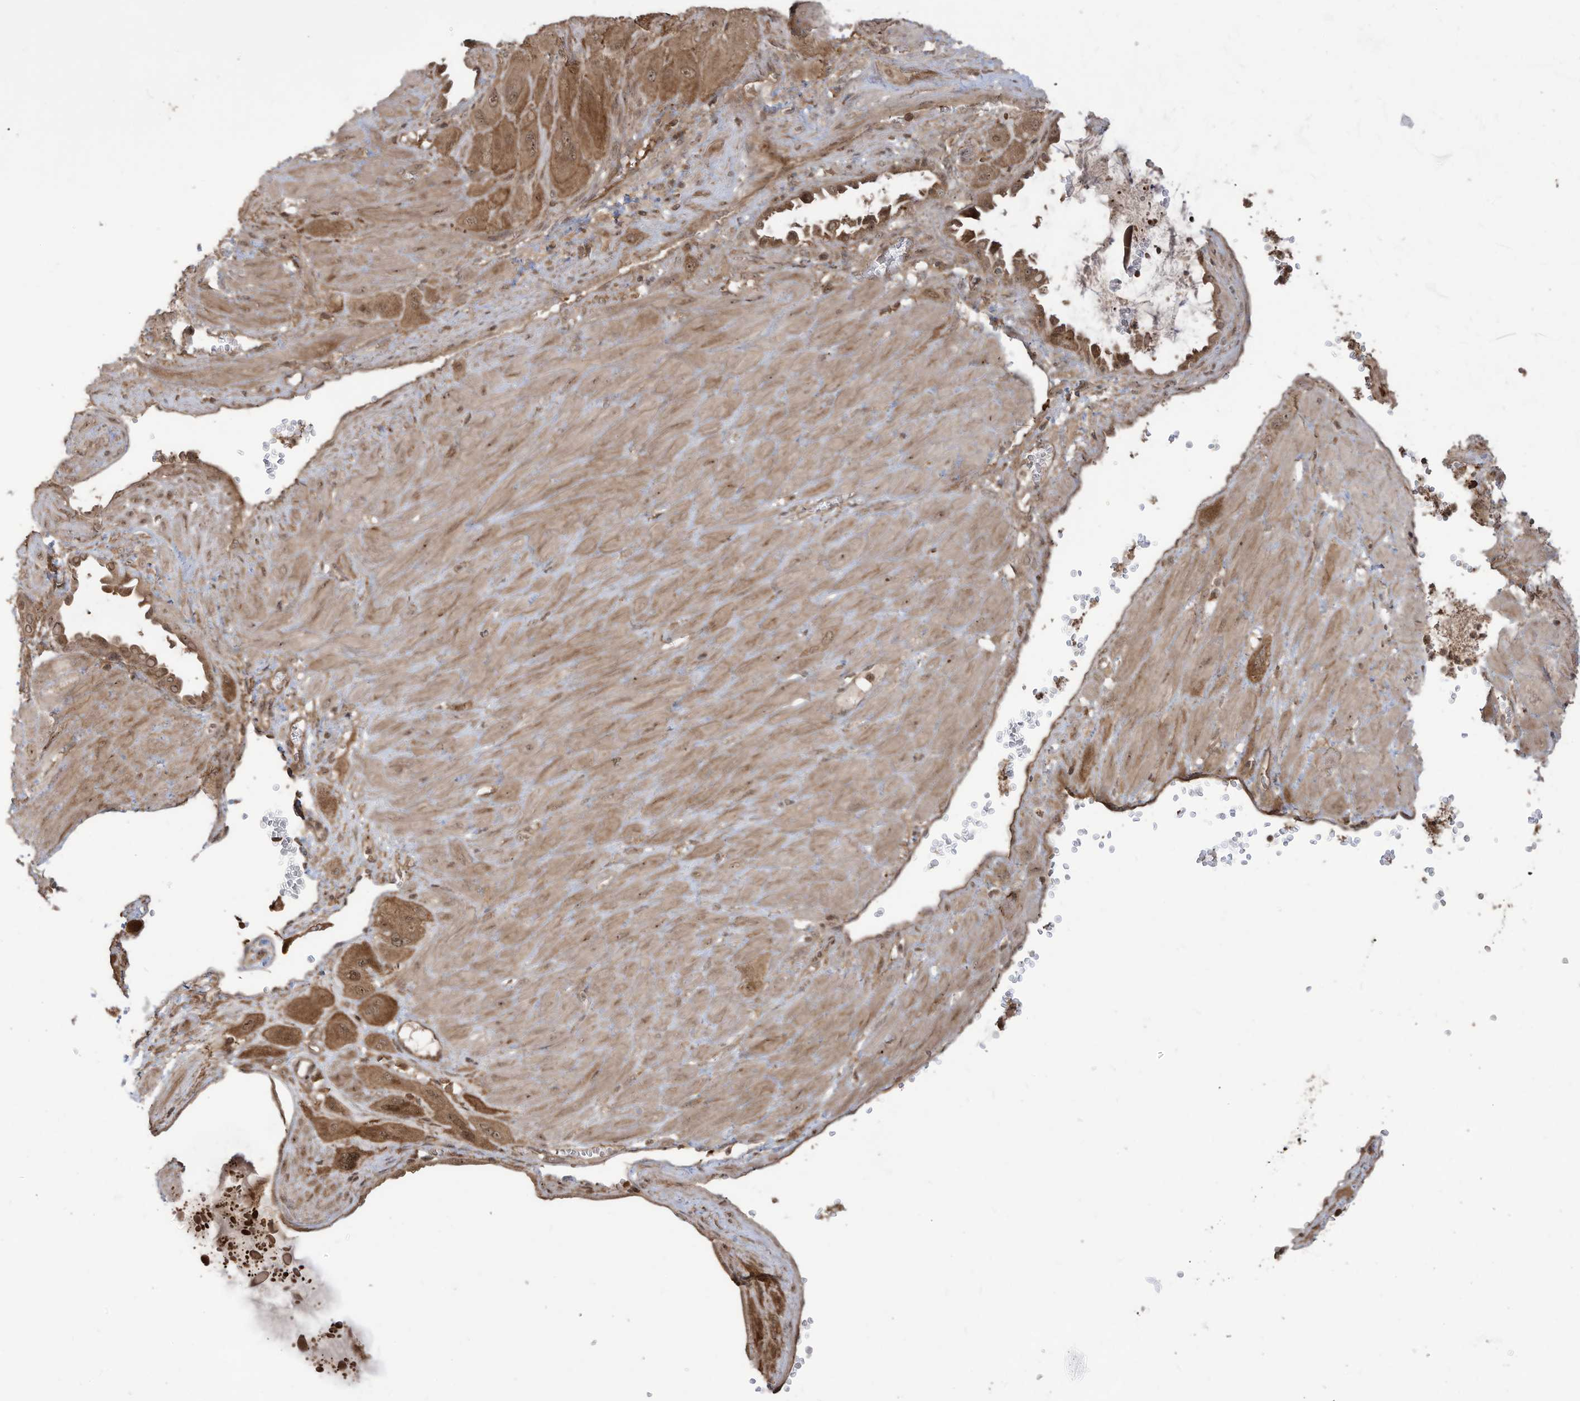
{"staining": {"intensity": "moderate", "quantity": ">75%", "location": "cytoplasmic/membranous,nuclear"}, "tissue": "cervical cancer", "cell_type": "Tumor cells", "image_type": "cancer", "snomed": [{"axis": "morphology", "description": "Squamous cell carcinoma, NOS"}, {"axis": "topography", "description": "Cervix"}], "caption": "High-magnification brightfield microscopy of cervical squamous cell carcinoma stained with DAB (3,3'-diaminobenzidine) (brown) and counterstained with hematoxylin (blue). tumor cells exhibit moderate cytoplasmic/membranous and nuclear staining is seen in about>75% of cells.", "gene": "CARF", "patient": {"sex": "female", "age": 34}}